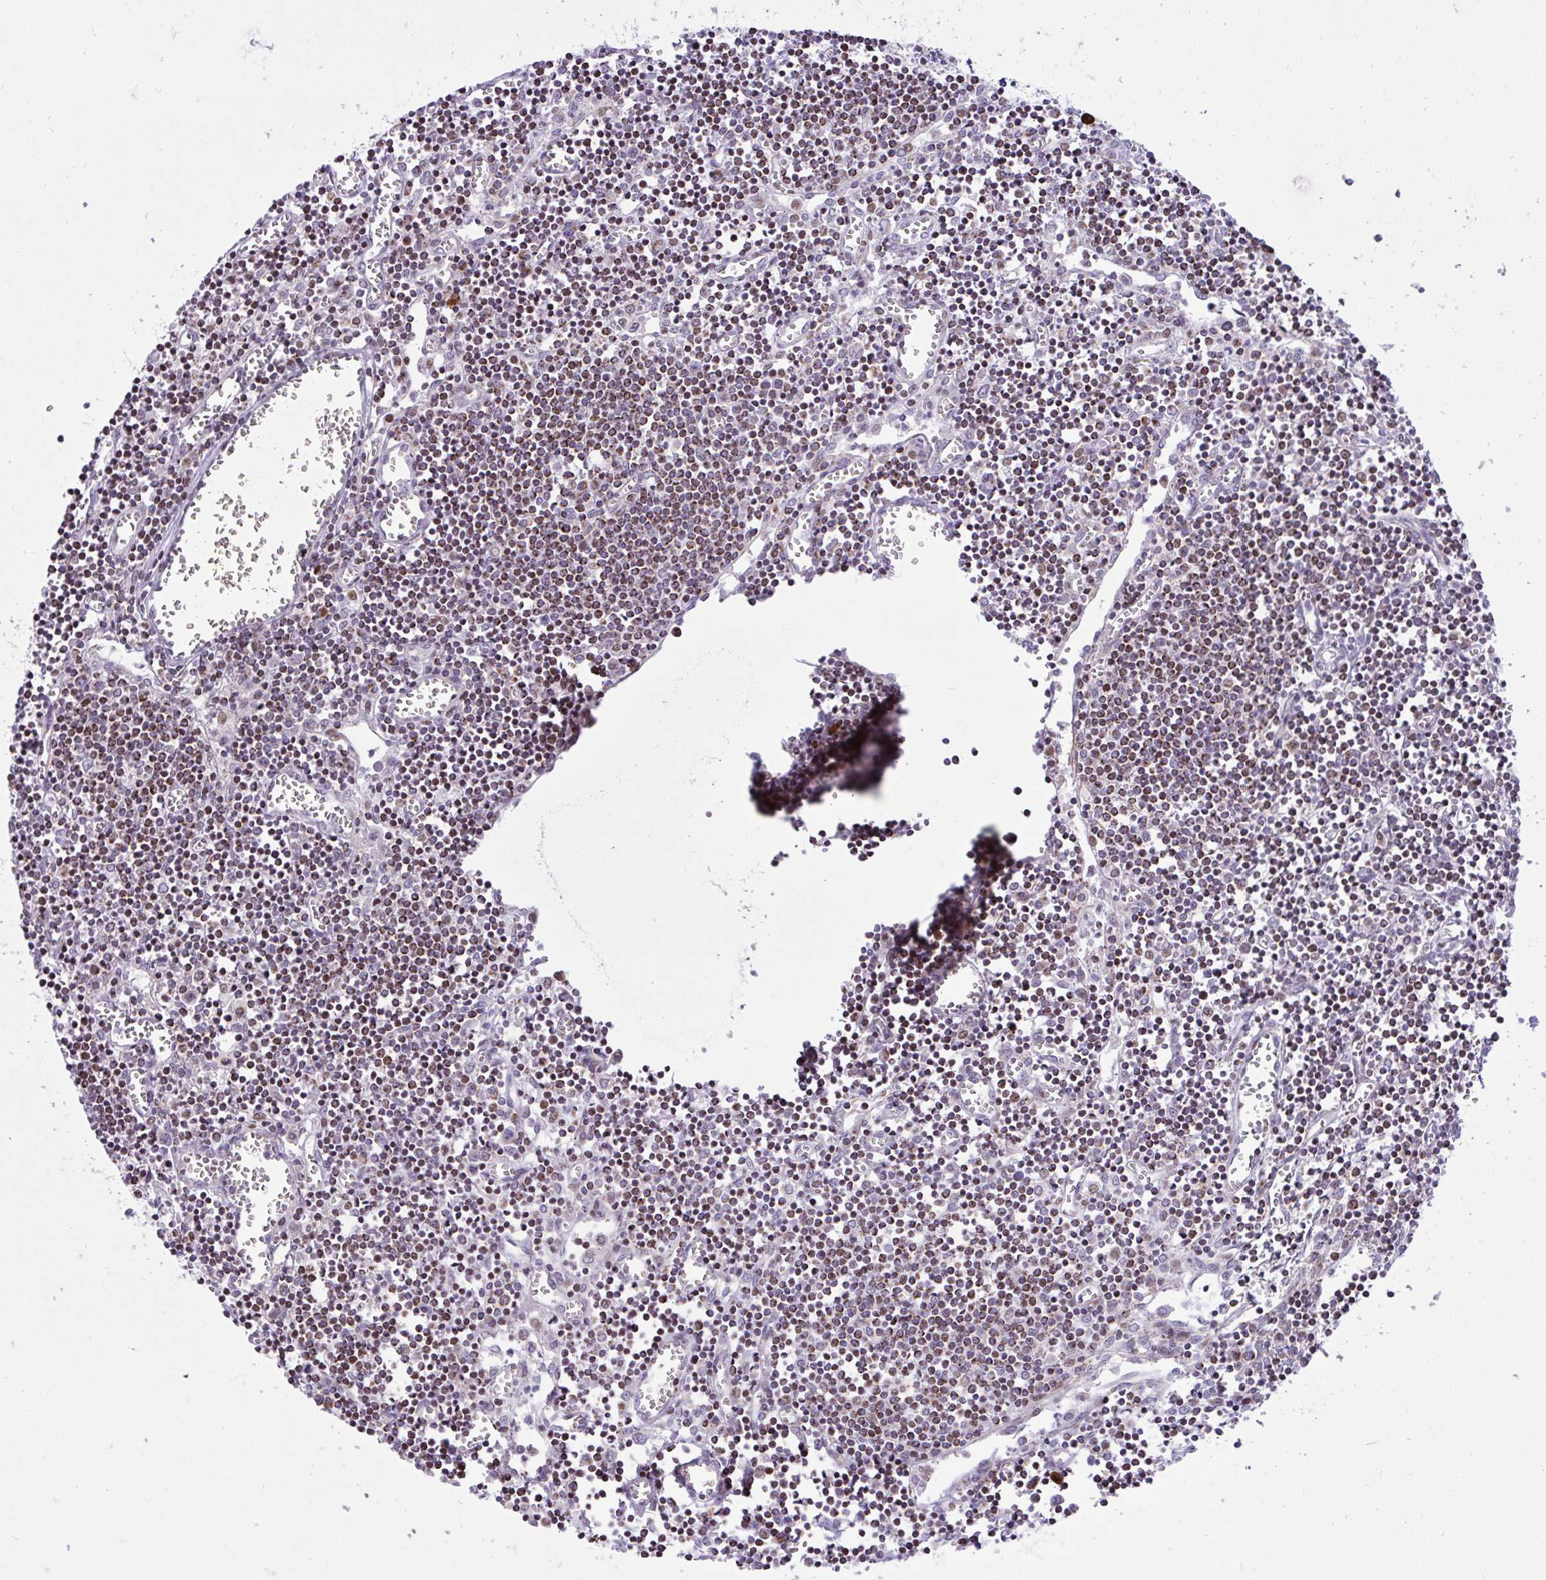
{"staining": {"intensity": "moderate", "quantity": "<25%", "location": "cytoplasmic/membranous"}, "tissue": "lymph node", "cell_type": "Germinal center cells", "image_type": "normal", "snomed": [{"axis": "morphology", "description": "Normal tissue, NOS"}, {"axis": "topography", "description": "Lymph node"}], "caption": "Protein staining of benign lymph node shows moderate cytoplasmic/membranous staining in approximately <25% of germinal center cells.", "gene": "ZNF362", "patient": {"sex": "male", "age": 66}}